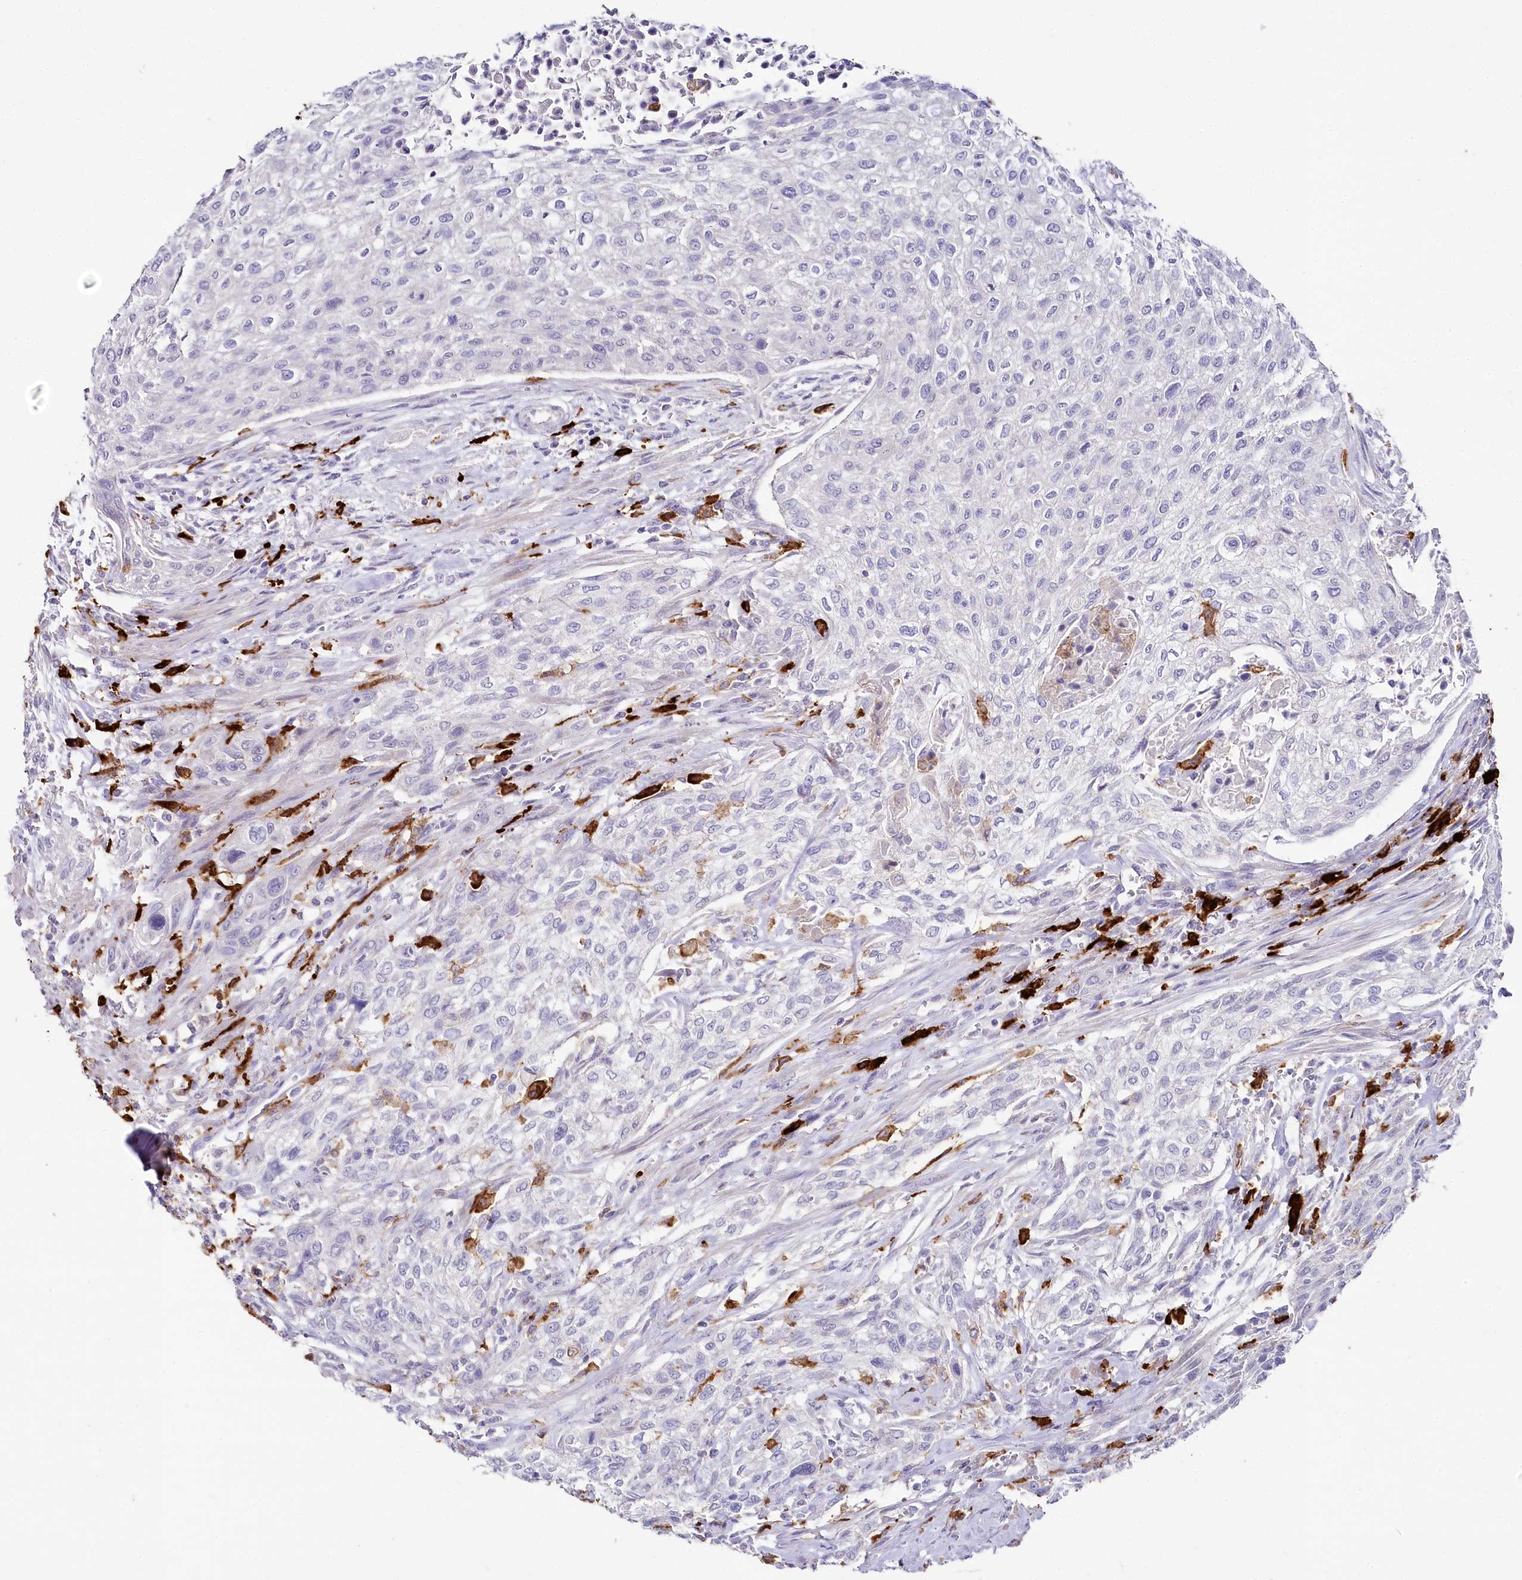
{"staining": {"intensity": "negative", "quantity": "none", "location": "none"}, "tissue": "urothelial cancer", "cell_type": "Tumor cells", "image_type": "cancer", "snomed": [{"axis": "morphology", "description": "Urothelial carcinoma, High grade"}, {"axis": "topography", "description": "Urinary bladder"}], "caption": "Human urothelial cancer stained for a protein using immunohistochemistry shows no staining in tumor cells.", "gene": "CLEC4M", "patient": {"sex": "male", "age": 35}}